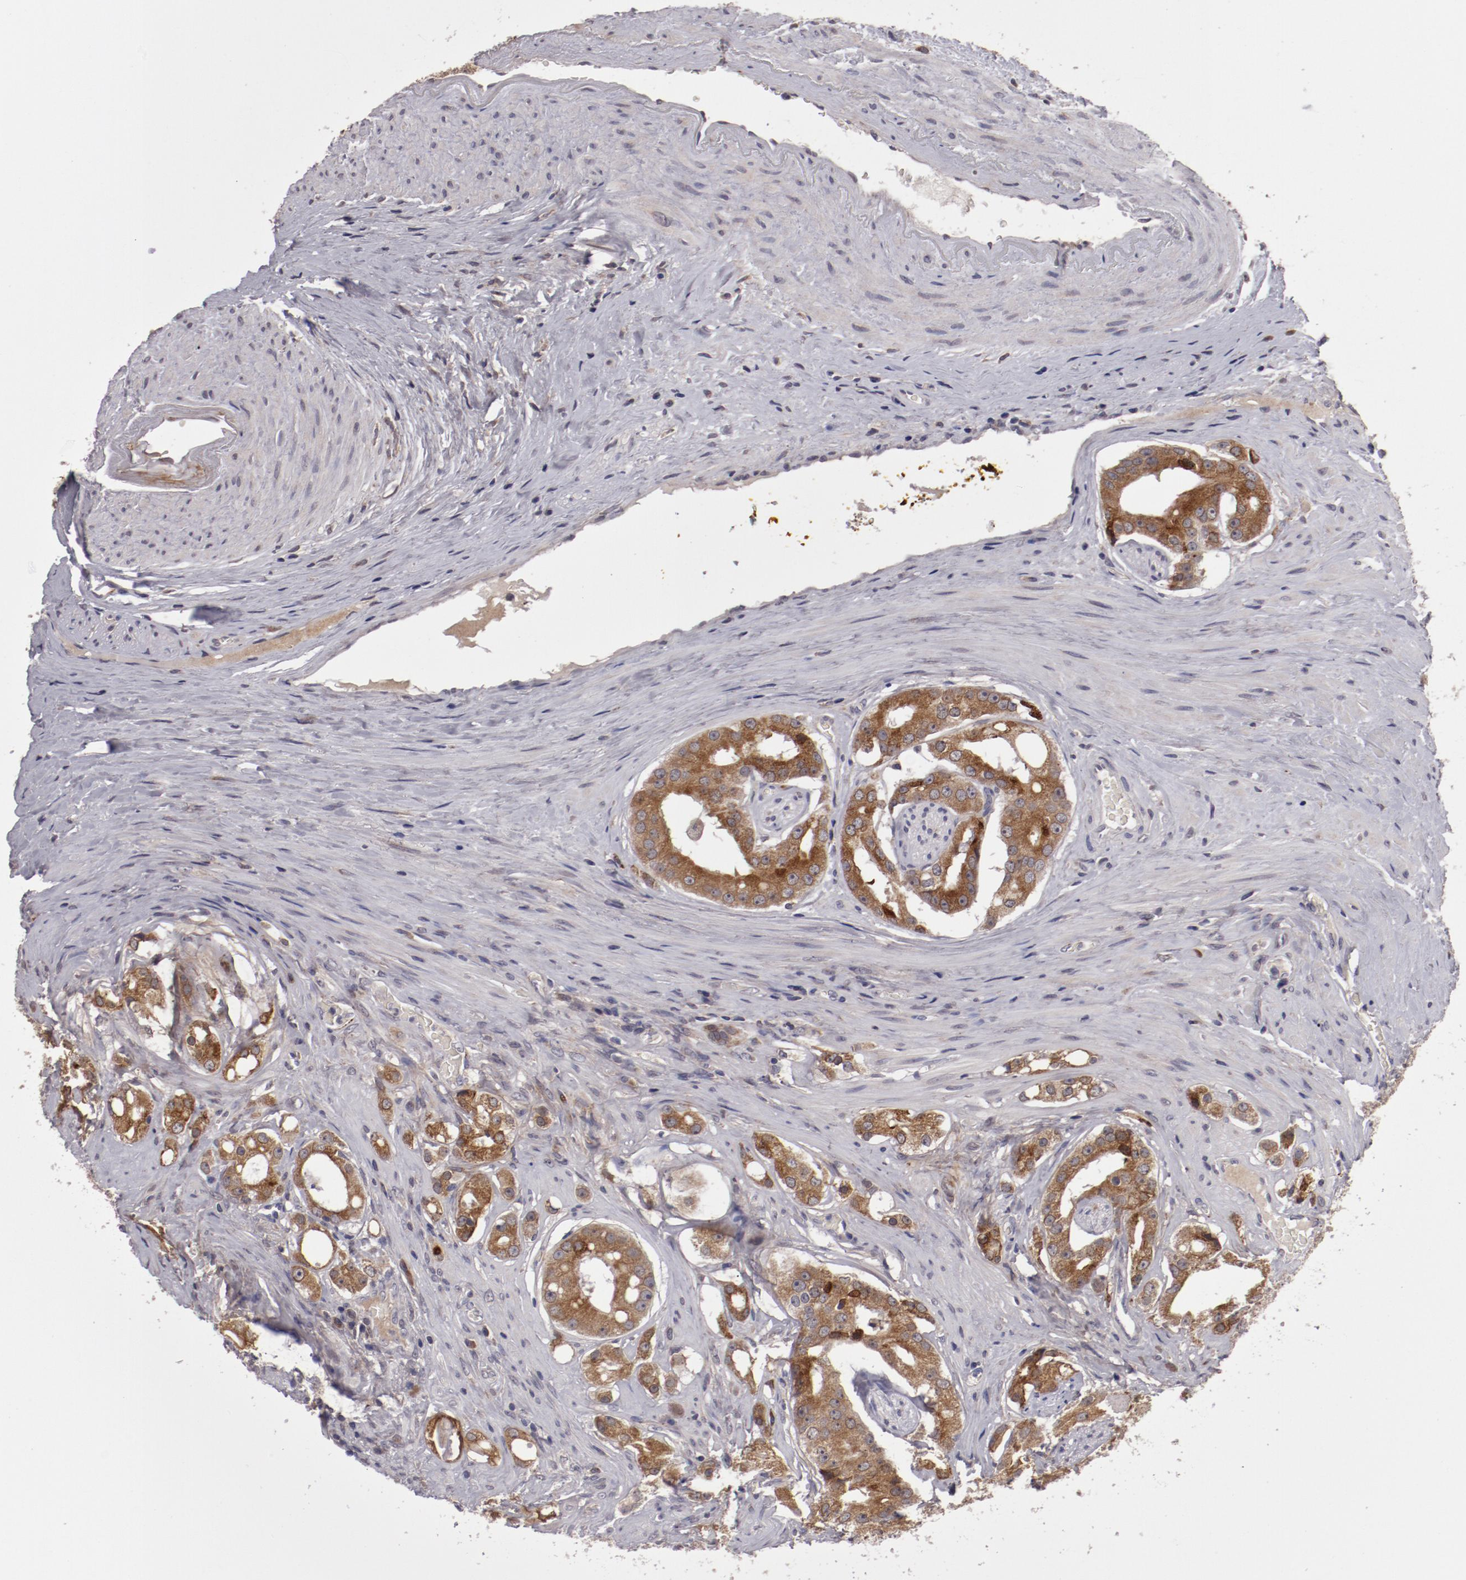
{"staining": {"intensity": "moderate", "quantity": ">75%", "location": "cytoplasmic/membranous"}, "tissue": "prostate cancer", "cell_type": "Tumor cells", "image_type": "cancer", "snomed": [{"axis": "morphology", "description": "Adenocarcinoma, High grade"}, {"axis": "topography", "description": "Prostate"}], "caption": "Immunohistochemical staining of human prostate cancer exhibits moderate cytoplasmic/membranous protein expression in about >75% of tumor cells.", "gene": "IL12A", "patient": {"sex": "male", "age": 68}}